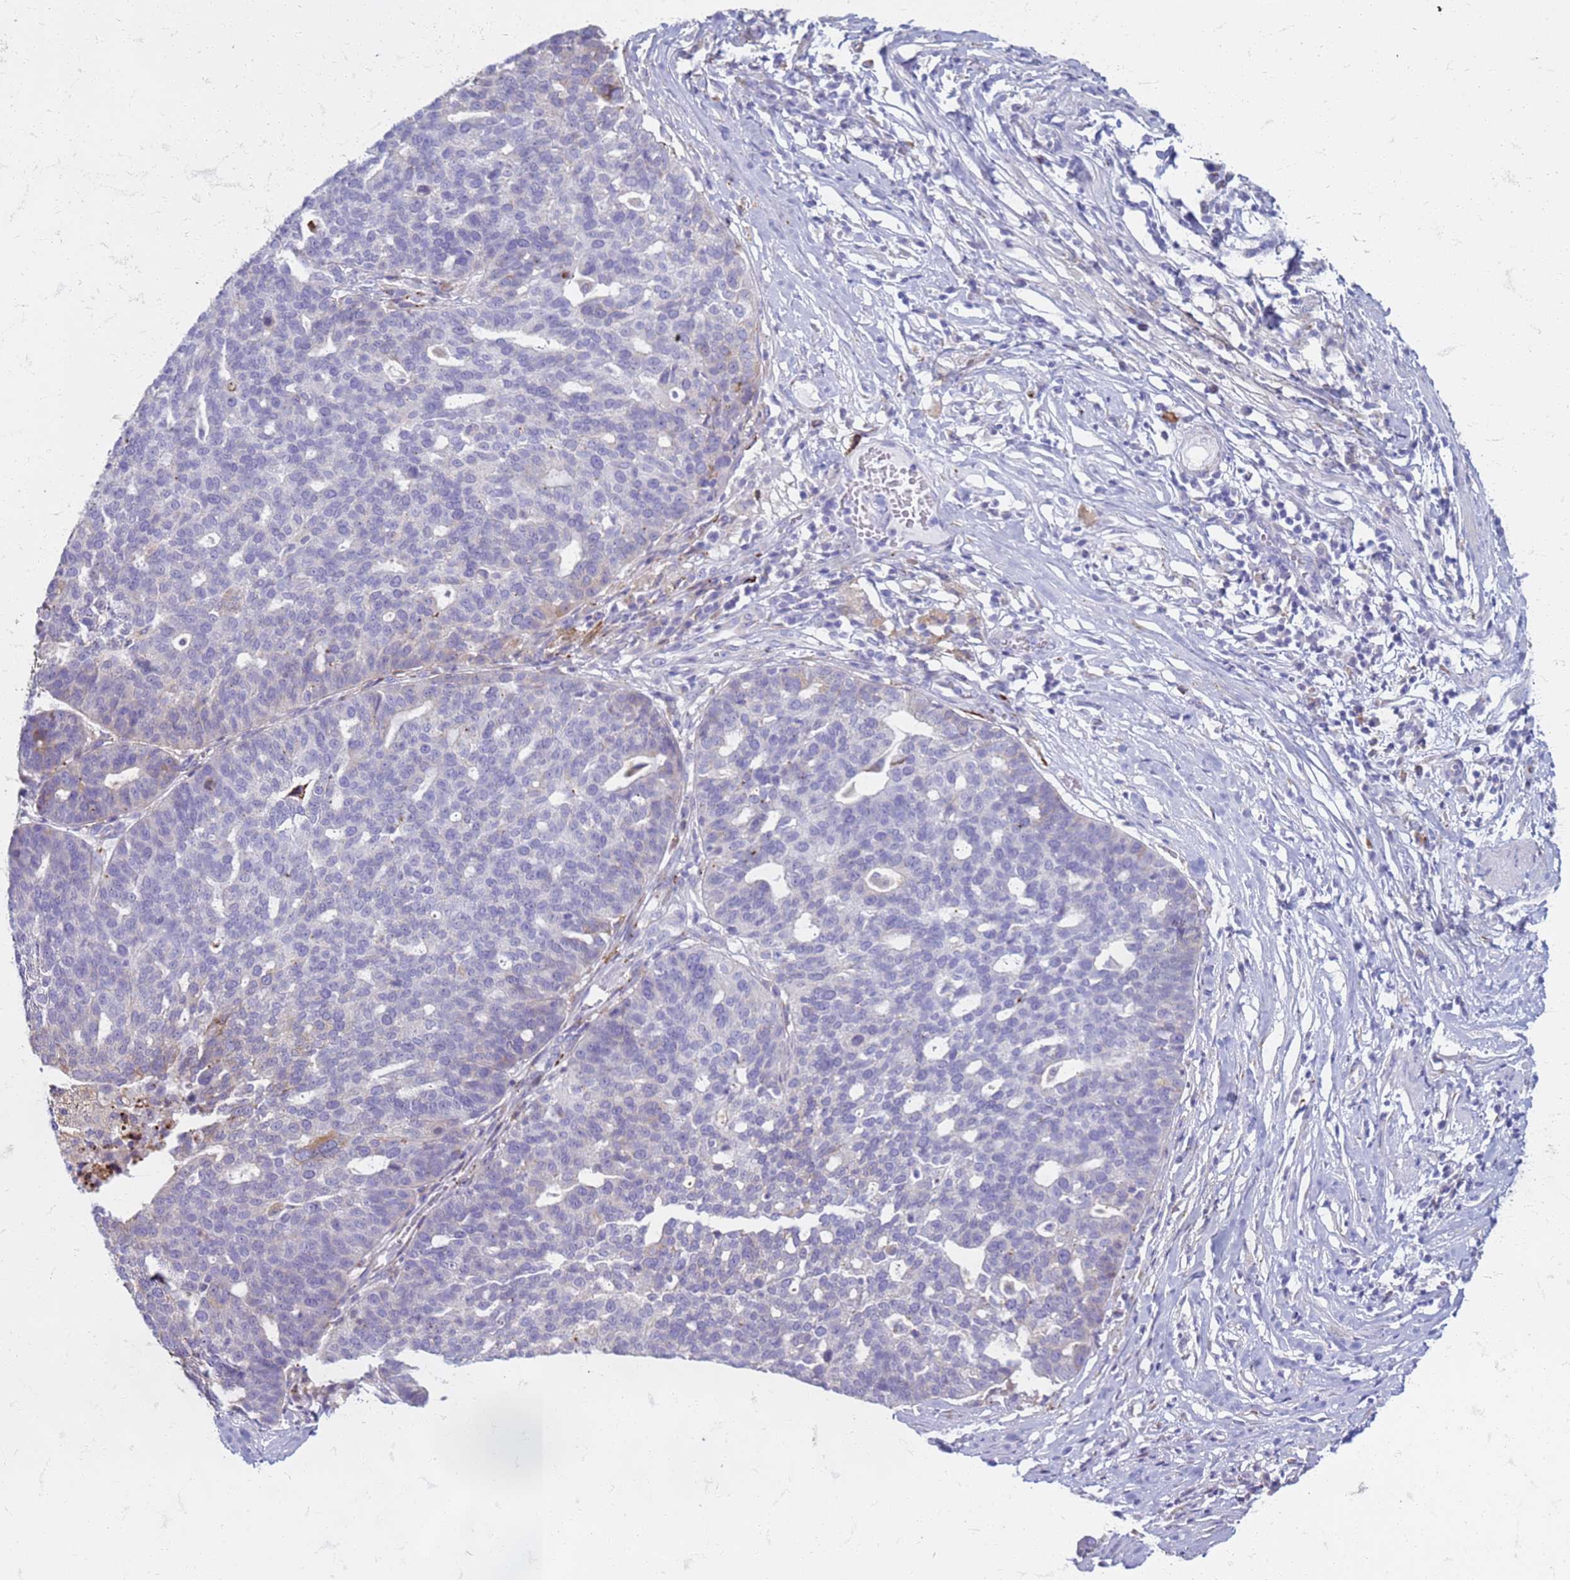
{"staining": {"intensity": "negative", "quantity": "none", "location": "none"}, "tissue": "ovarian cancer", "cell_type": "Tumor cells", "image_type": "cancer", "snomed": [{"axis": "morphology", "description": "Cystadenocarcinoma, serous, NOS"}, {"axis": "topography", "description": "Ovary"}], "caption": "Histopathology image shows no significant protein staining in tumor cells of ovarian cancer (serous cystadenocarcinoma).", "gene": "PDK3", "patient": {"sex": "female", "age": 59}}